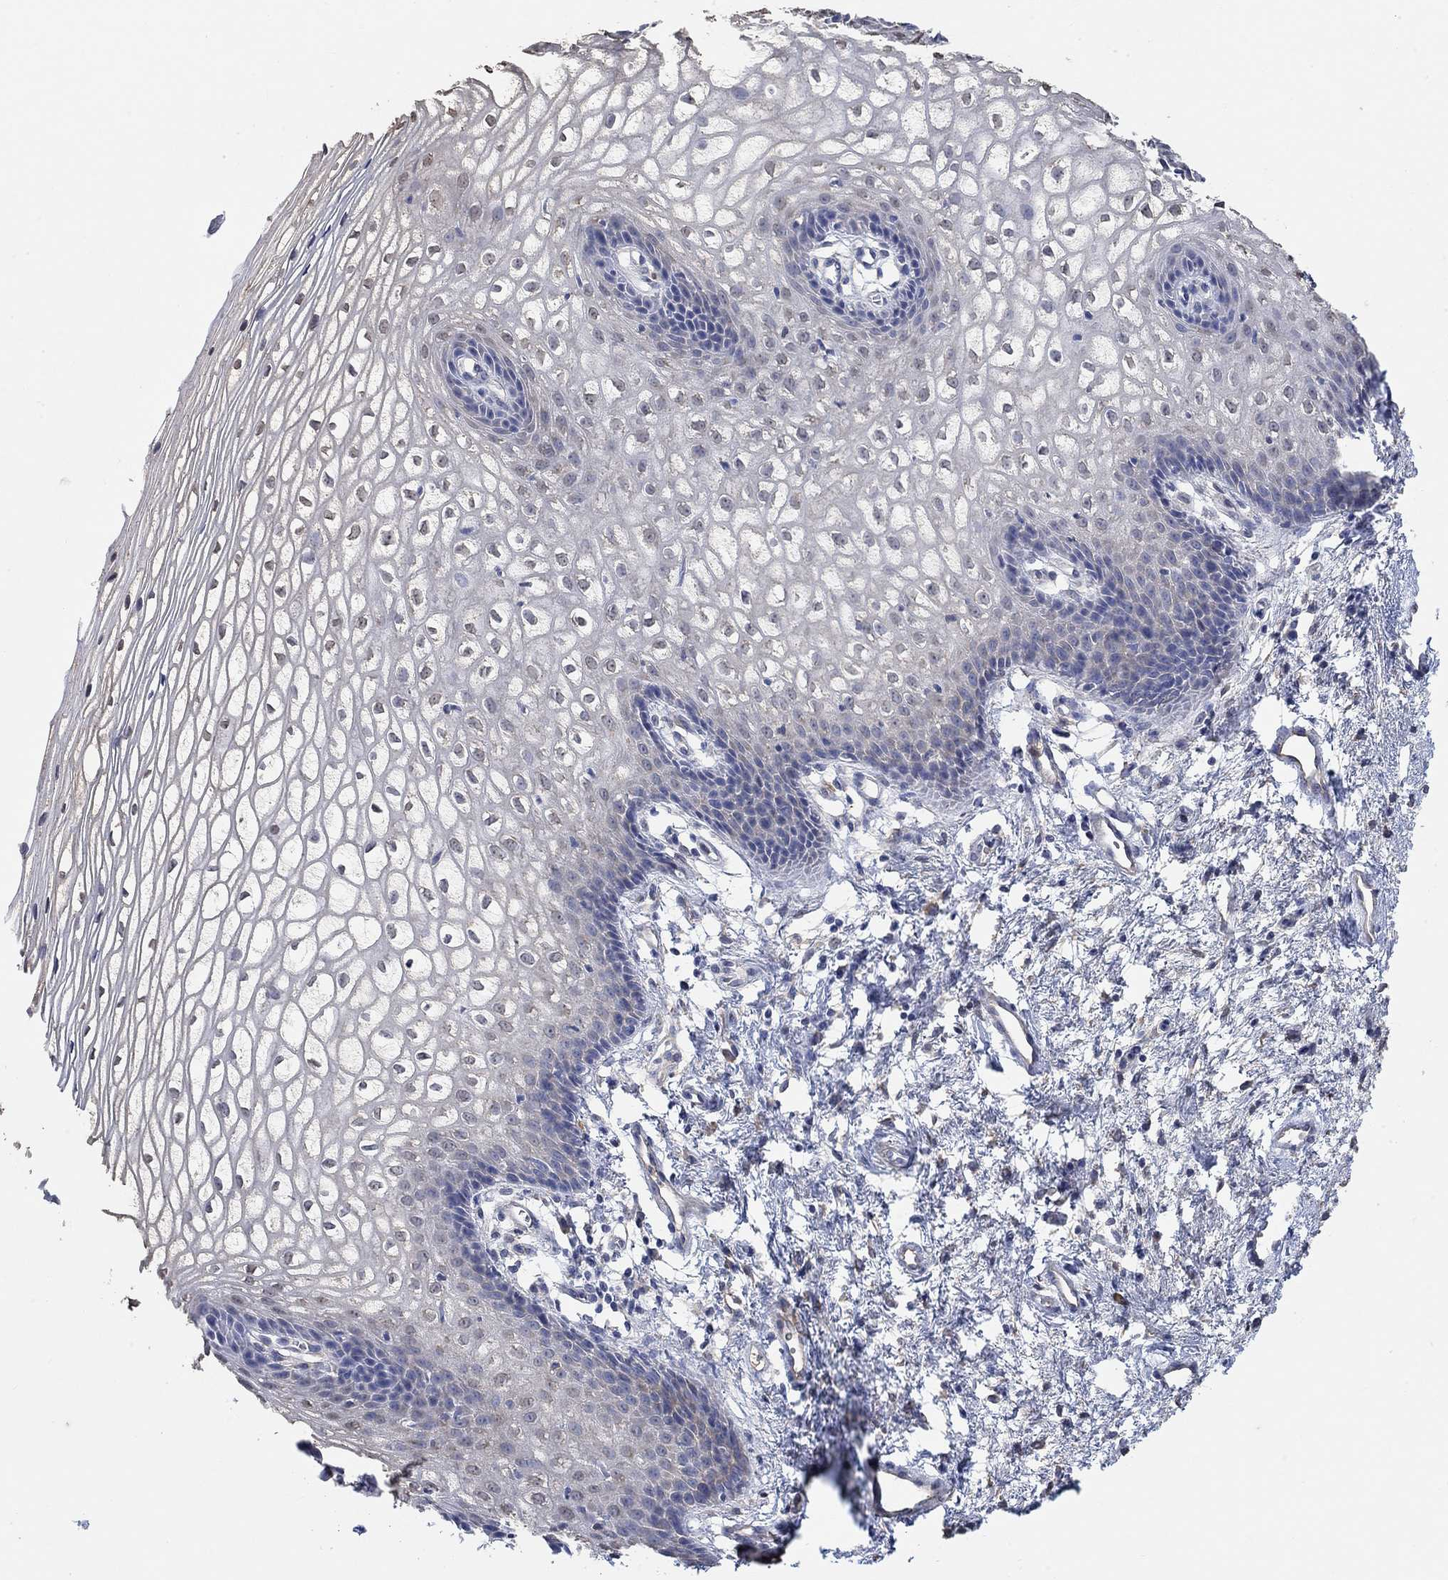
{"staining": {"intensity": "weak", "quantity": "<25%", "location": "cytoplasmic/membranous"}, "tissue": "vagina", "cell_type": "Squamous epithelial cells", "image_type": "normal", "snomed": [{"axis": "morphology", "description": "Normal tissue, NOS"}, {"axis": "topography", "description": "Vagina"}], "caption": "Histopathology image shows no significant protein expression in squamous epithelial cells of benign vagina.", "gene": "SYT16", "patient": {"sex": "female", "age": 34}}